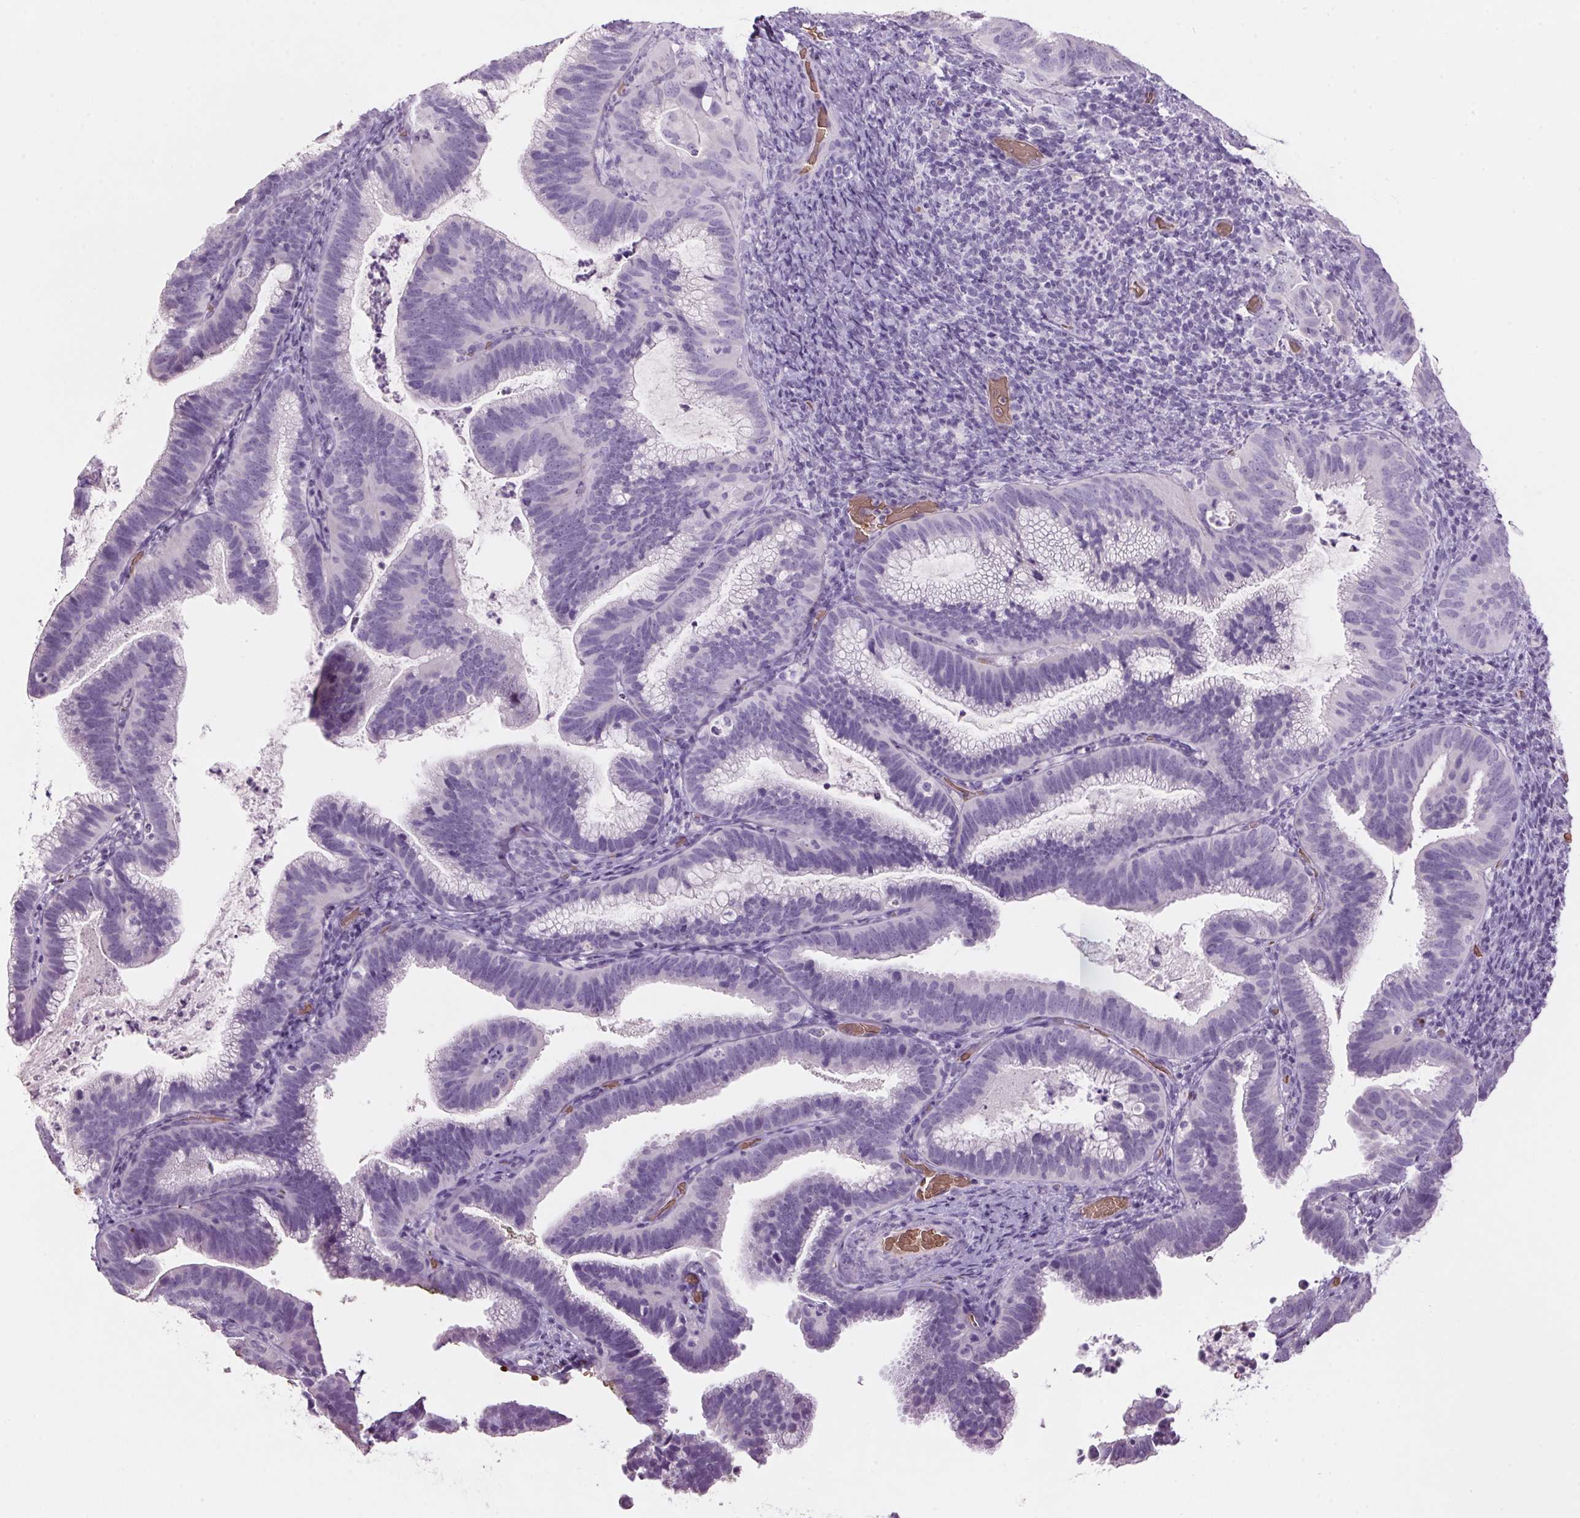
{"staining": {"intensity": "negative", "quantity": "none", "location": "none"}, "tissue": "cervical cancer", "cell_type": "Tumor cells", "image_type": "cancer", "snomed": [{"axis": "morphology", "description": "Adenocarcinoma, NOS"}, {"axis": "topography", "description": "Cervix"}], "caption": "This is an immunohistochemistry histopathology image of cervical adenocarcinoma. There is no expression in tumor cells.", "gene": "HBQ1", "patient": {"sex": "female", "age": 61}}